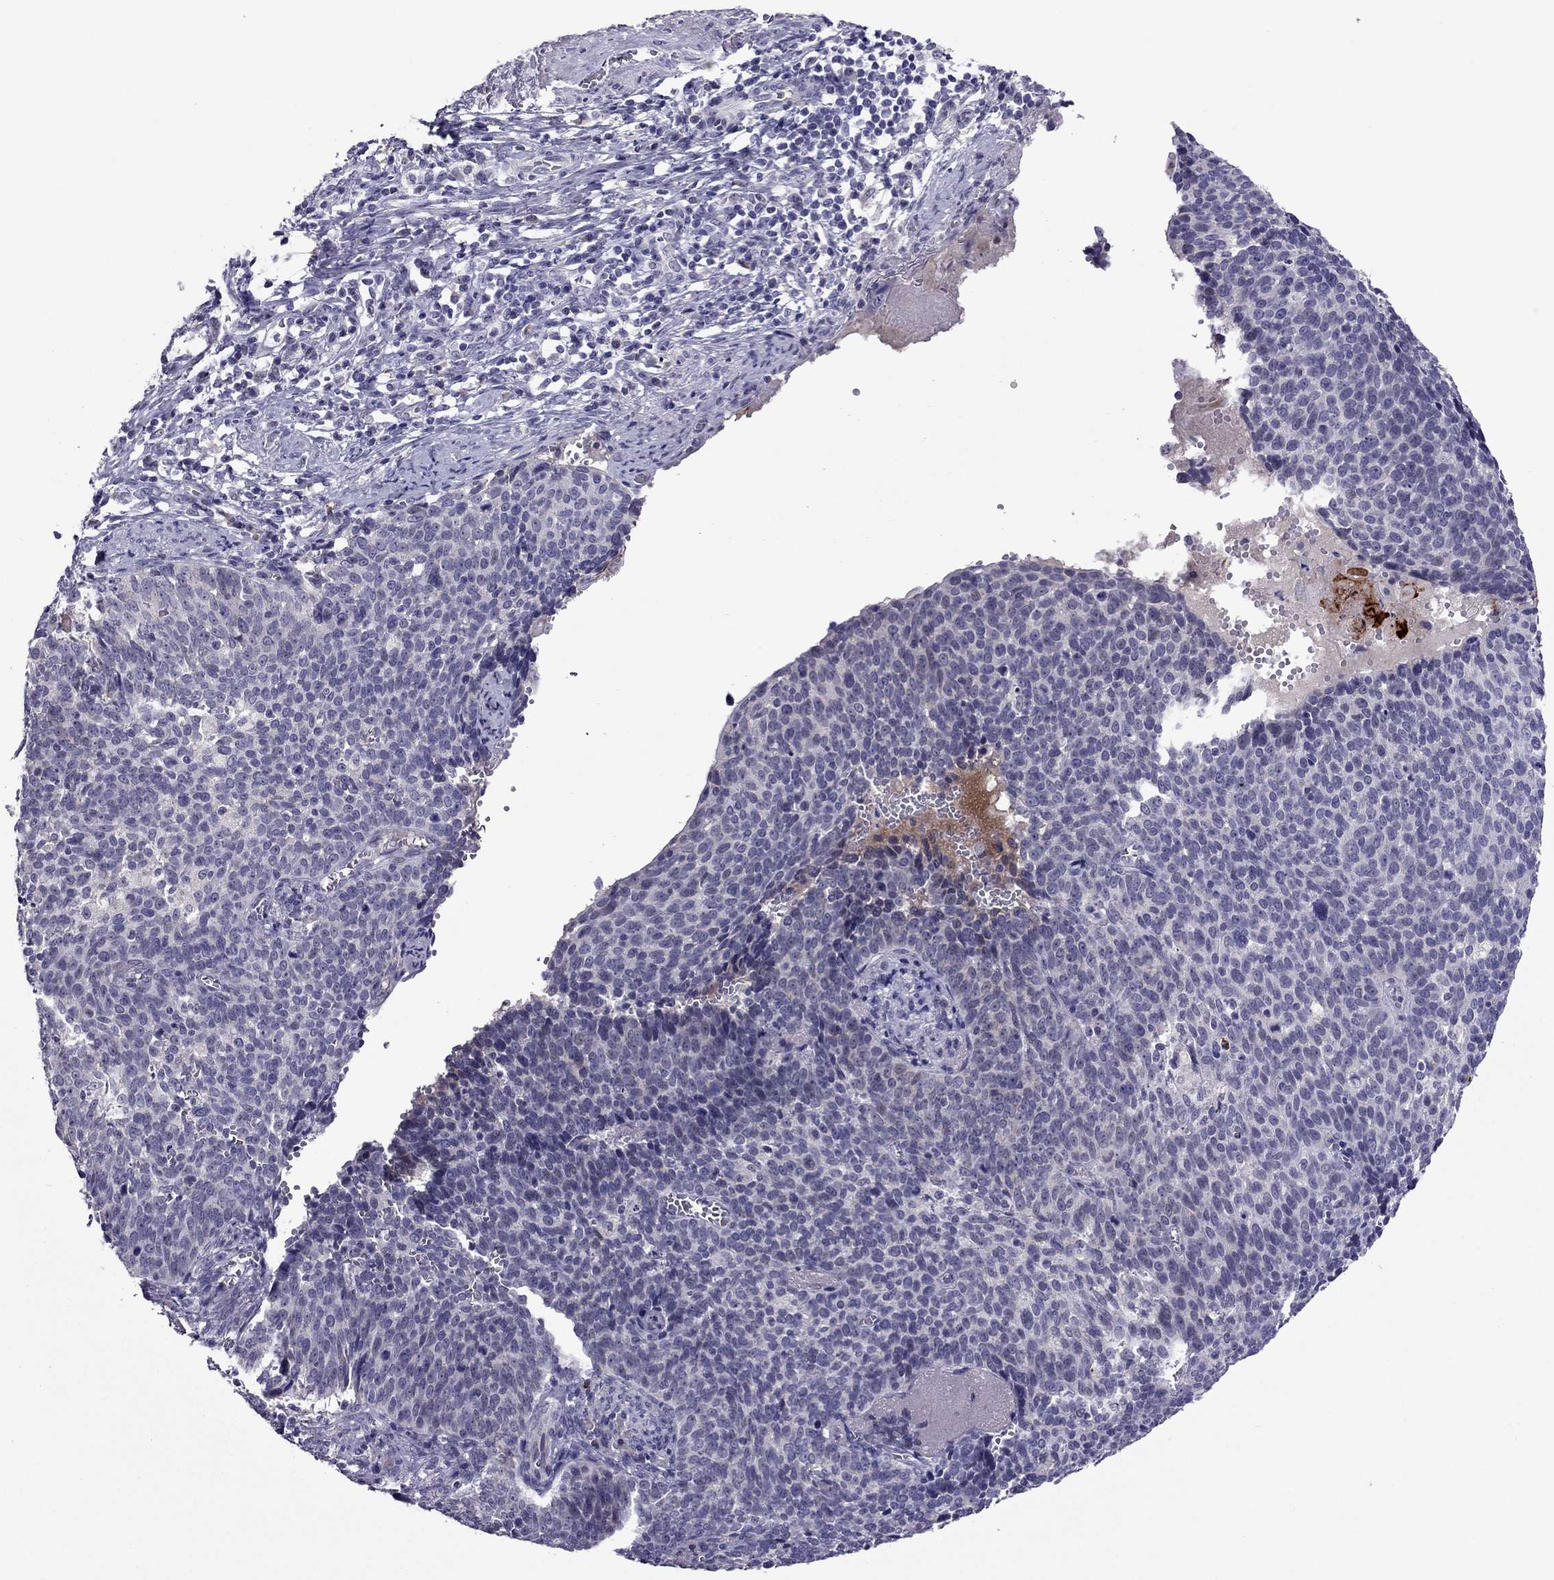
{"staining": {"intensity": "negative", "quantity": "none", "location": "none"}, "tissue": "cervical cancer", "cell_type": "Tumor cells", "image_type": "cancer", "snomed": [{"axis": "morphology", "description": "Normal tissue, NOS"}, {"axis": "morphology", "description": "Squamous cell carcinoma, NOS"}, {"axis": "topography", "description": "Cervix"}], "caption": "DAB immunohistochemical staining of human cervical cancer (squamous cell carcinoma) exhibits no significant expression in tumor cells.", "gene": "MYBPH", "patient": {"sex": "female", "age": 39}}